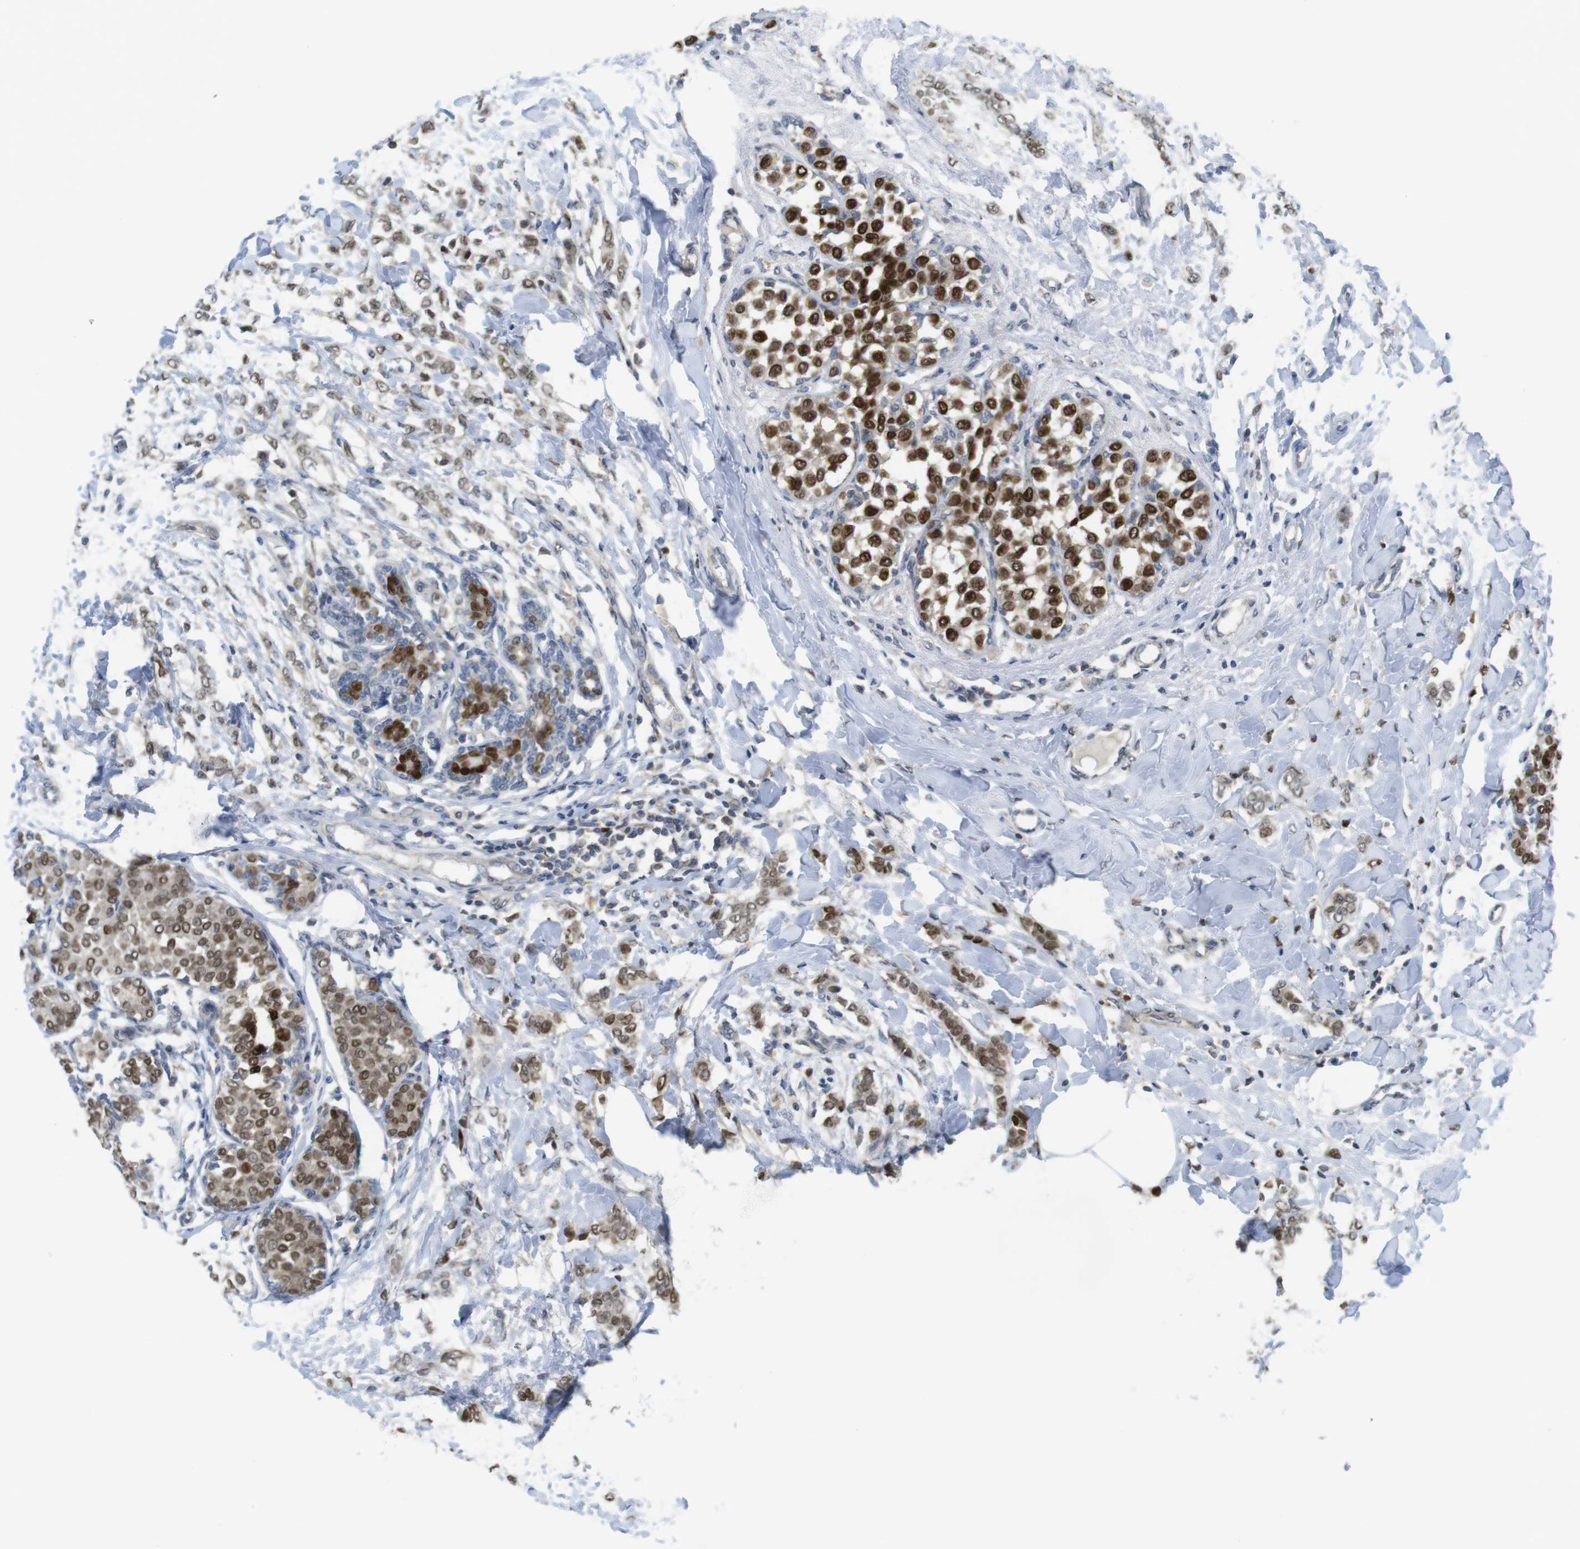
{"staining": {"intensity": "strong", "quantity": "25%-75%", "location": "nuclear"}, "tissue": "breast cancer", "cell_type": "Tumor cells", "image_type": "cancer", "snomed": [{"axis": "morphology", "description": "Lobular carcinoma, in situ"}, {"axis": "morphology", "description": "Lobular carcinoma"}, {"axis": "topography", "description": "Breast"}], "caption": "This photomicrograph exhibits immunohistochemistry staining of lobular carcinoma in situ (breast), with high strong nuclear staining in approximately 25%-75% of tumor cells.", "gene": "RCC1", "patient": {"sex": "female", "age": 41}}